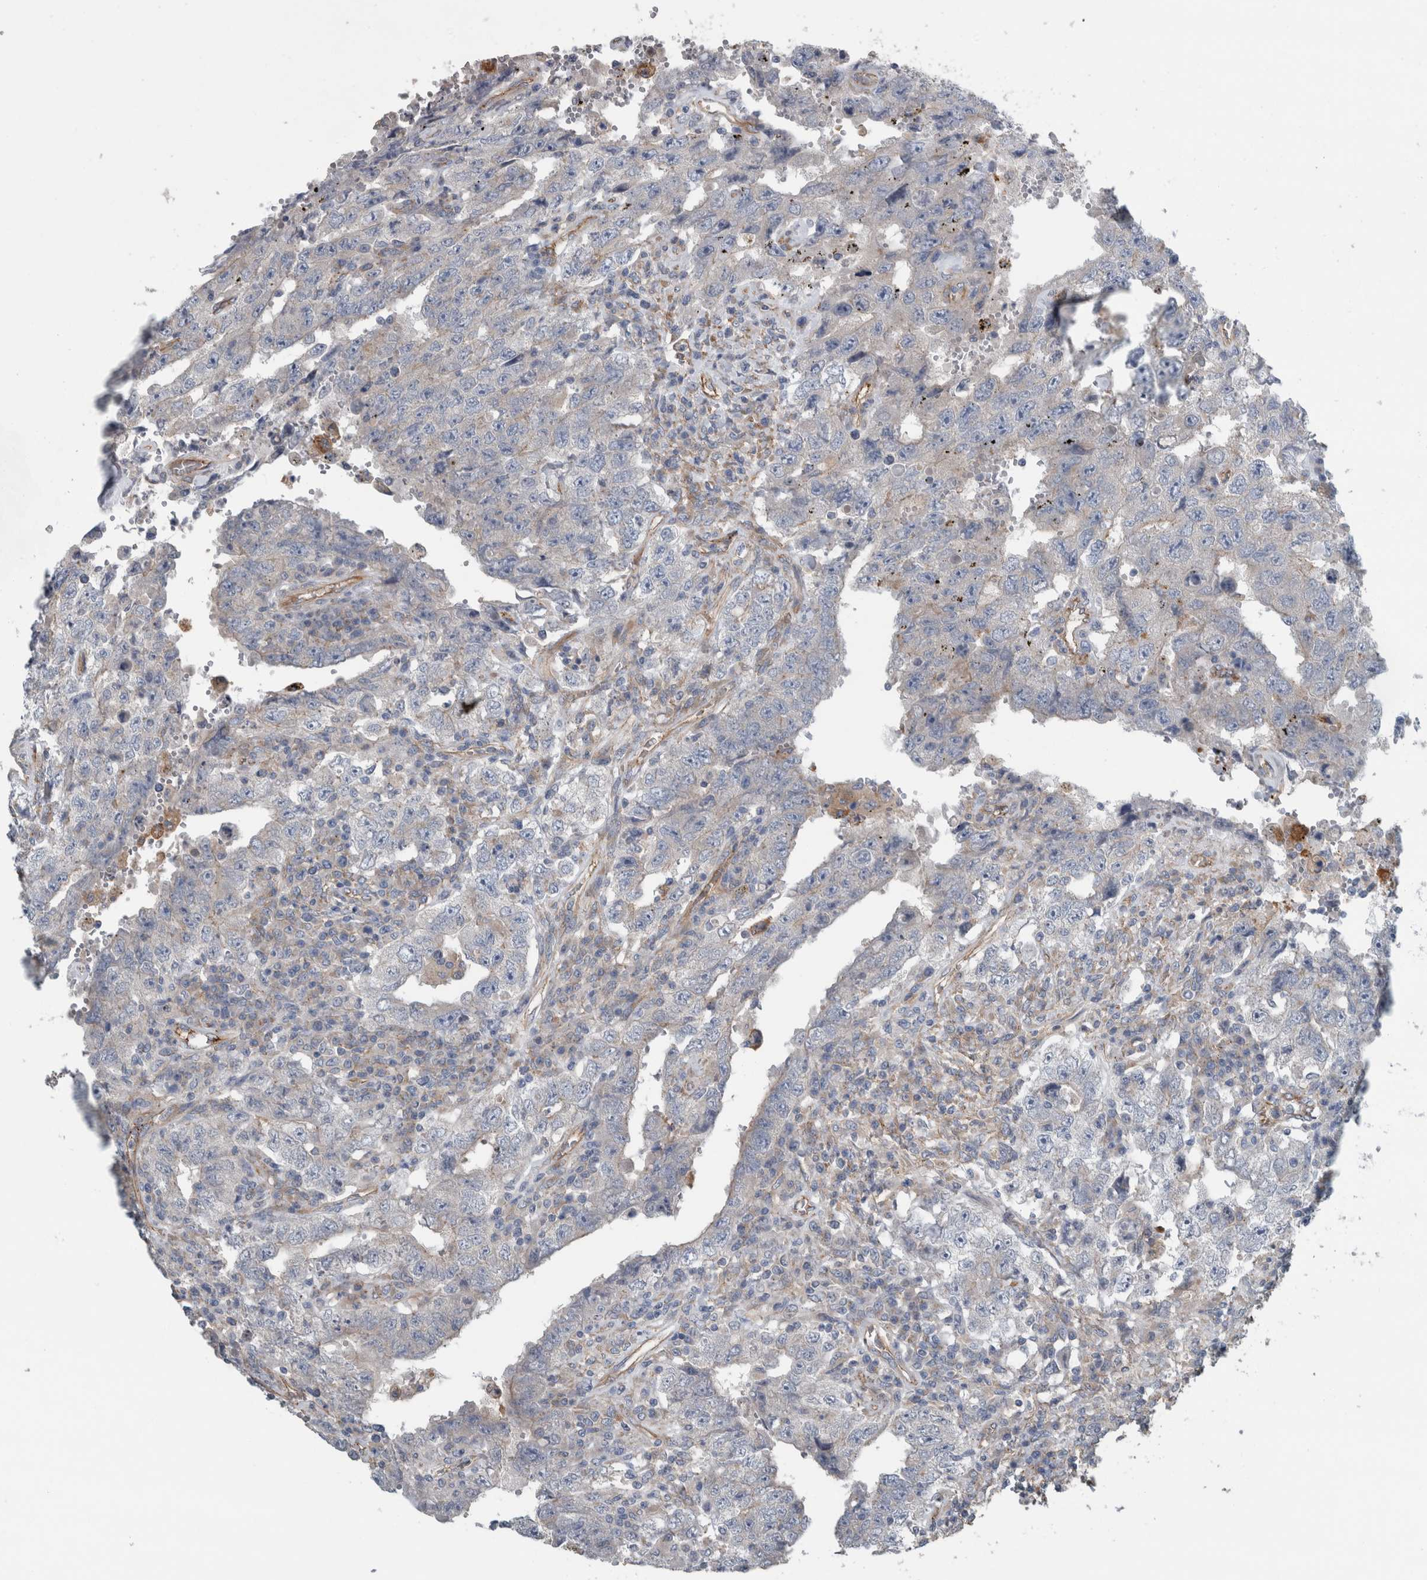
{"staining": {"intensity": "weak", "quantity": "<25%", "location": "cytoplasmic/membranous"}, "tissue": "testis cancer", "cell_type": "Tumor cells", "image_type": "cancer", "snomed": [{"axis": "morphology", "description": "Carcinoma, Embryonal, NOS"}, {"axis": "topography", "description": "Testis"}], "caption": "The image demonstrates no significant positivity in tumor cells of testis embryonal carcinoma. The staining is performed using DAB brown chromogen with nuclei counter-stained in using hematoxylin.", "gene": "GLT8D2", "patient": {"sex": "male", "age": 26}}